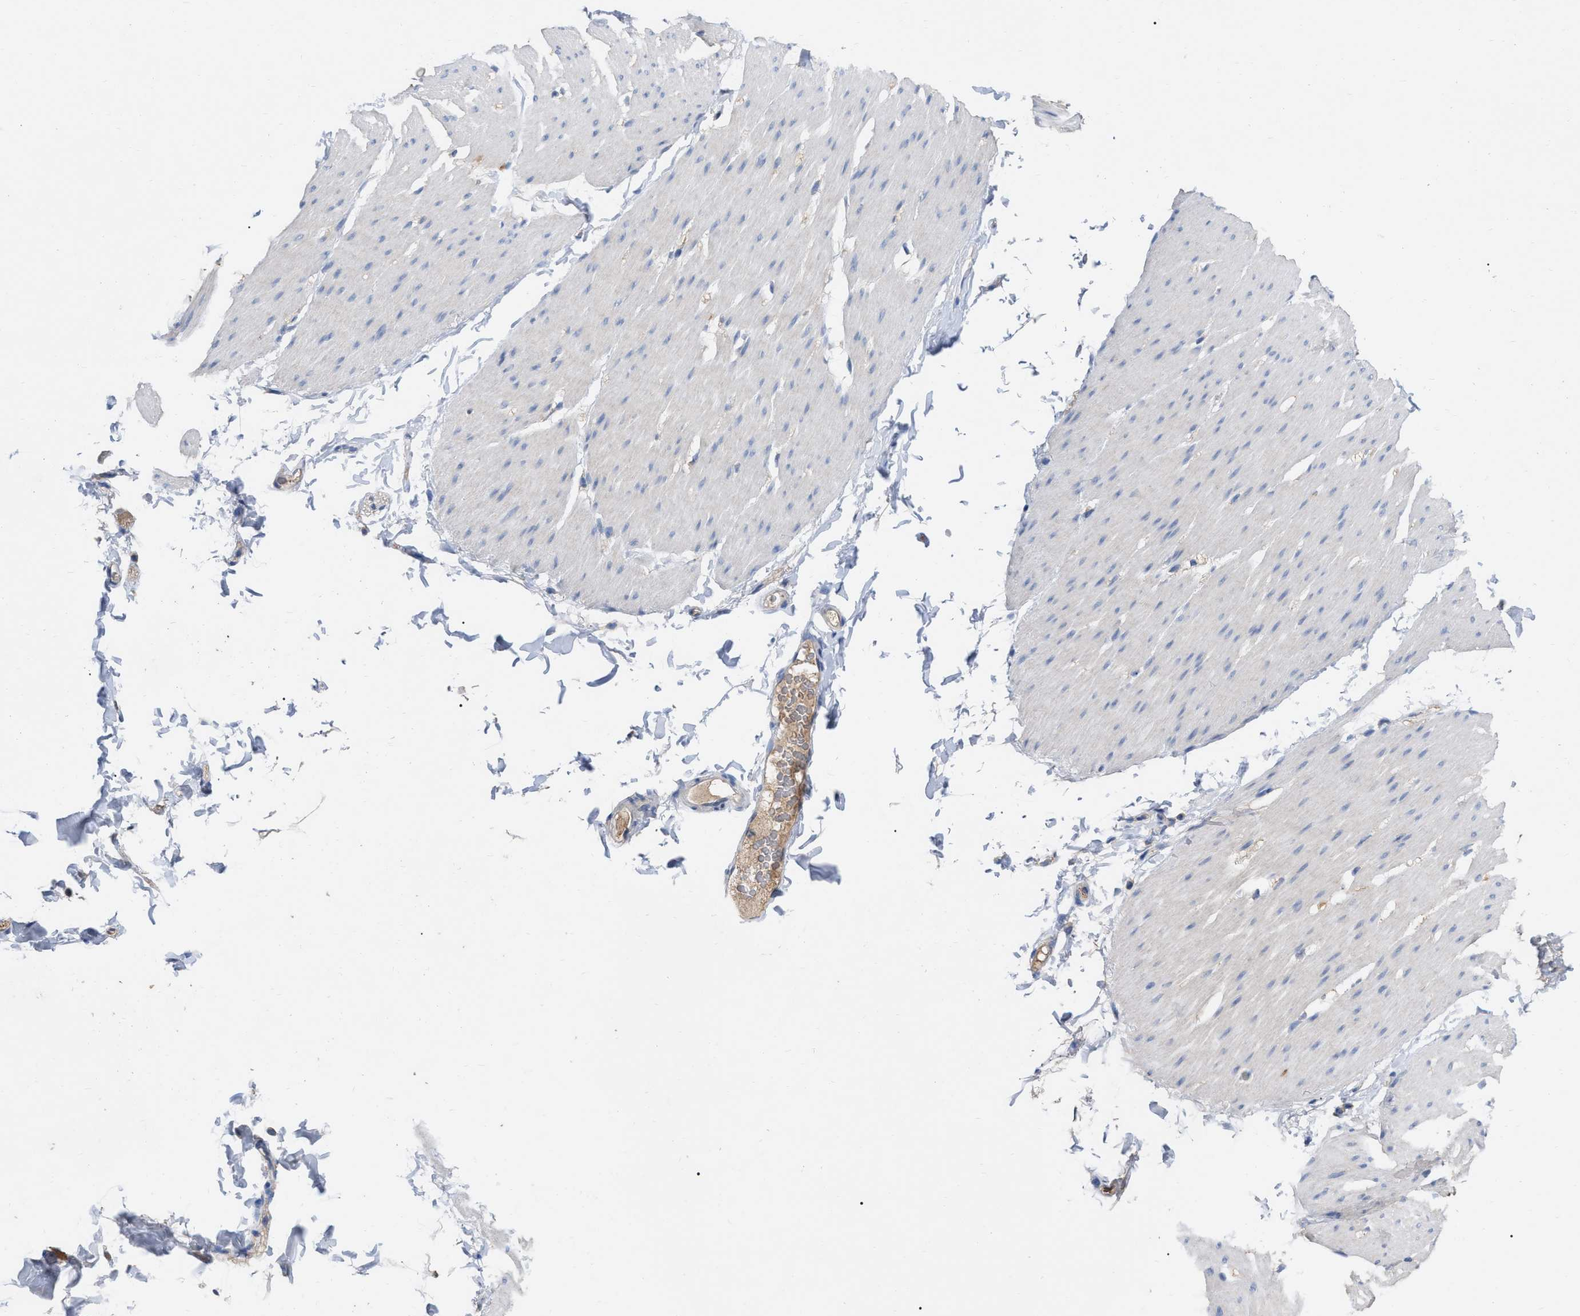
{"staining": {"intensity": "negative", "quantity": "none", "location": "none"}, "tissue": "smooth muscle", "cell_type": "Smooth muscle cells", "image_type": "normal", "snomed": [{"axis": "morphology", "description": "Normal tissue, NOS"}, {"axis": "topography", "description": "Smooth muscle"}, {"axis": "topography", "description": "Colon"}], "caption": "Smooth muscle cells show no significant staining in unremarkable smooth muscle. (DAB immunohistochemistry visualized using brightfield microscopy, high magnification).", "gene": "GPR179", "patient": {"sex": "male", "age": 67}}